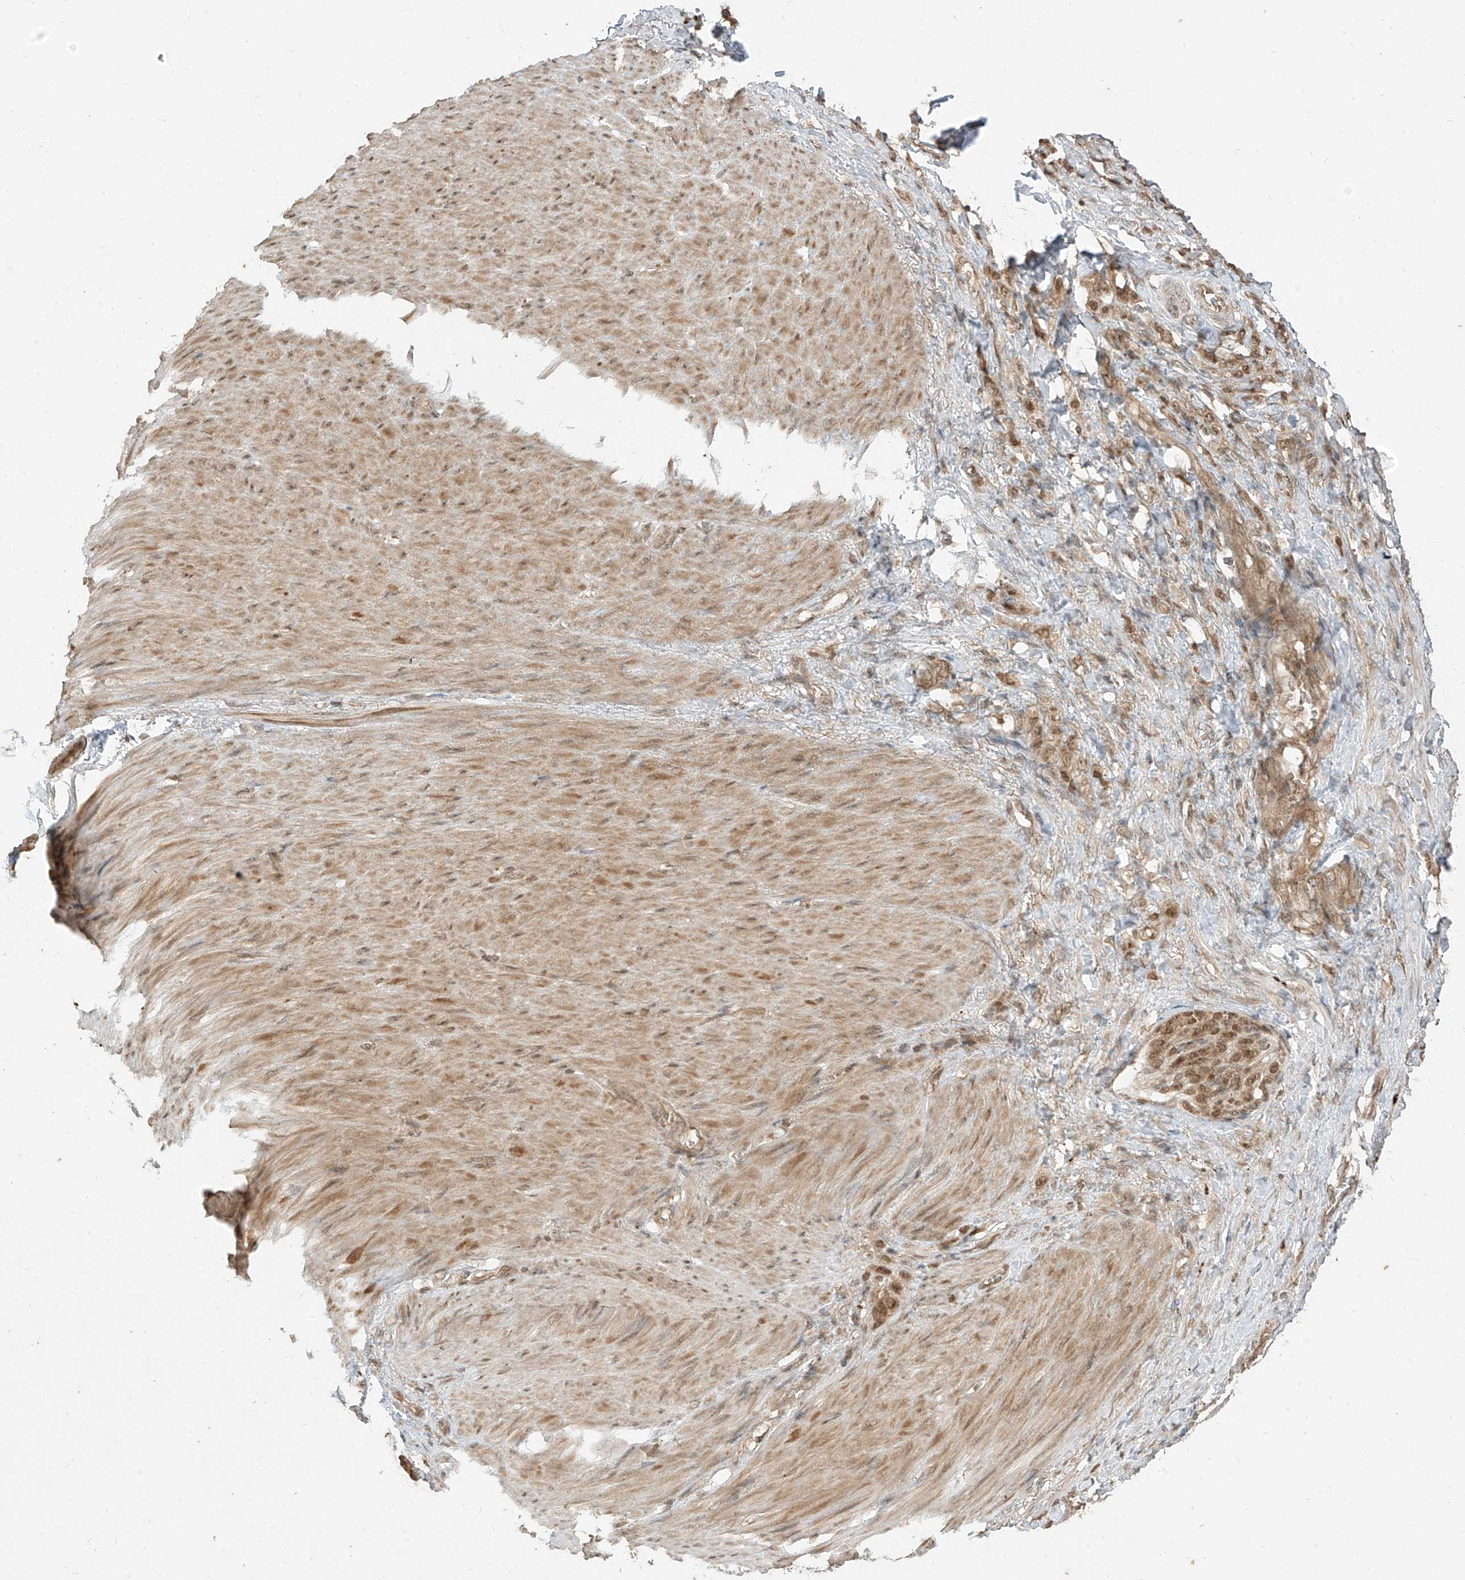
{"staining": {"intensity": "moderate", "quantity": ">75%", "location": "cytoplasmic/membranous,nuclear"}, "tissue": "stomach cancer", "cell_type": "Tumor cells", "image_type": "cancer", "snomed": [{"axis": "morphology", "description": "Normal tissue, NOS"}, {"axis": "morphology", "description": "Adenocarcinoma, NOS"}, {"axis": "topography", "description": "Stomach"}], "caption": "Human stomach cancer stained with a brown dye demonstrates moderate cytoplasmic/membranous and nuclear positive expression in approximately >75% of tumor cells.", "gene": "LCOR", "patient": {"sex": "male", "age": 82}}